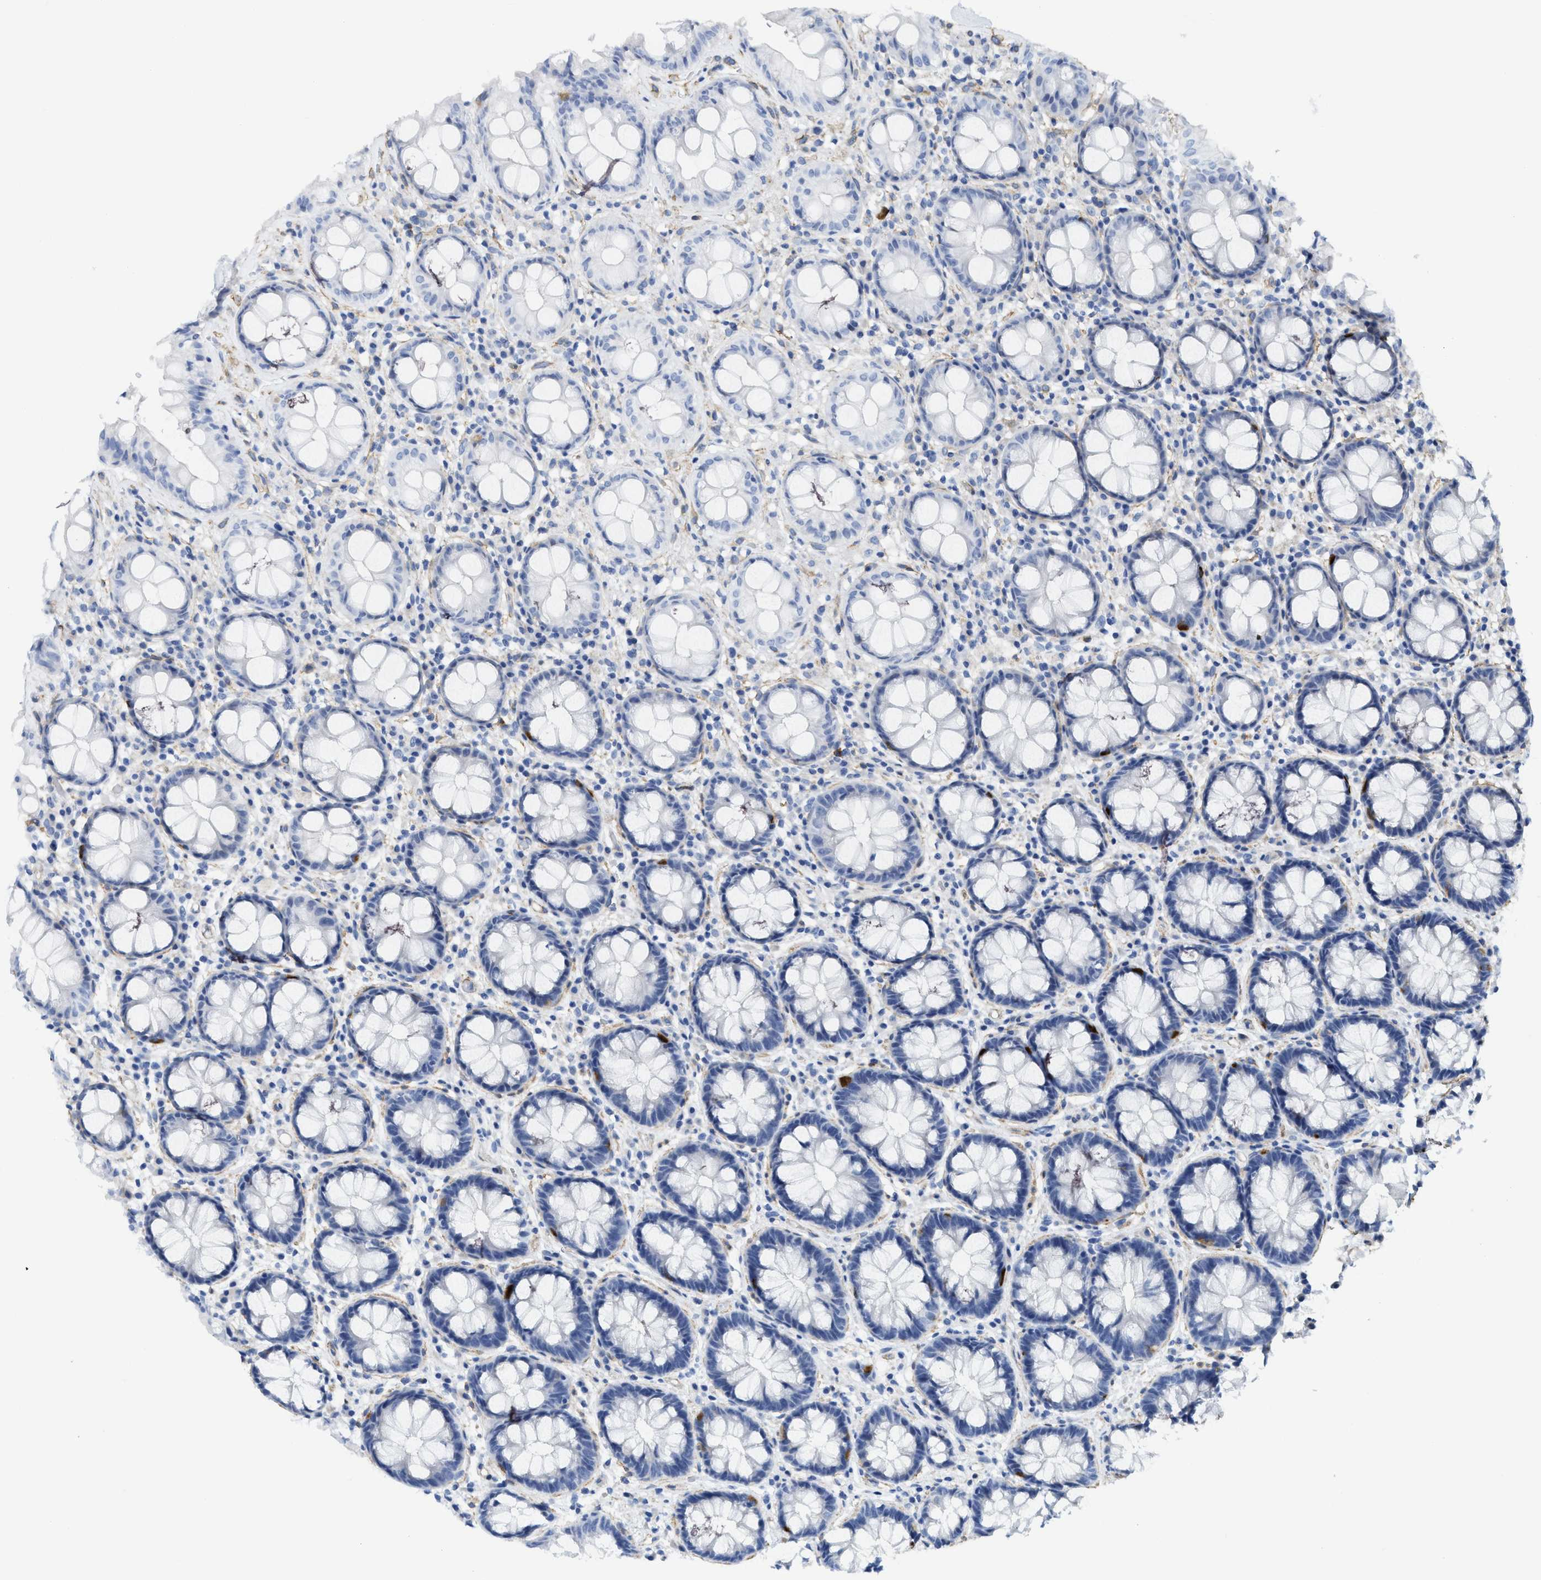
{"staining": {"intensity": "negative", "quantity": "none", "location": "none"}, "tissue": "rectum", "cell_type": "Glandular cells", "image_type": "normal", "snomed": [{"axis": "morphology", "description": "Normal tissue, NOS"}, {"axis": "topography", "description": "Rectum"}], "caption": "Micrograph shows no protein expression in glandular cells of unremarkable rectum. The staining is performed using DAB (3,3'-diaminobenzidine) brown chromogen with nuclei counter-stained in using hematoxylin.", "gene": "TUB", "patient": {"sex": "male", "age": 64}}